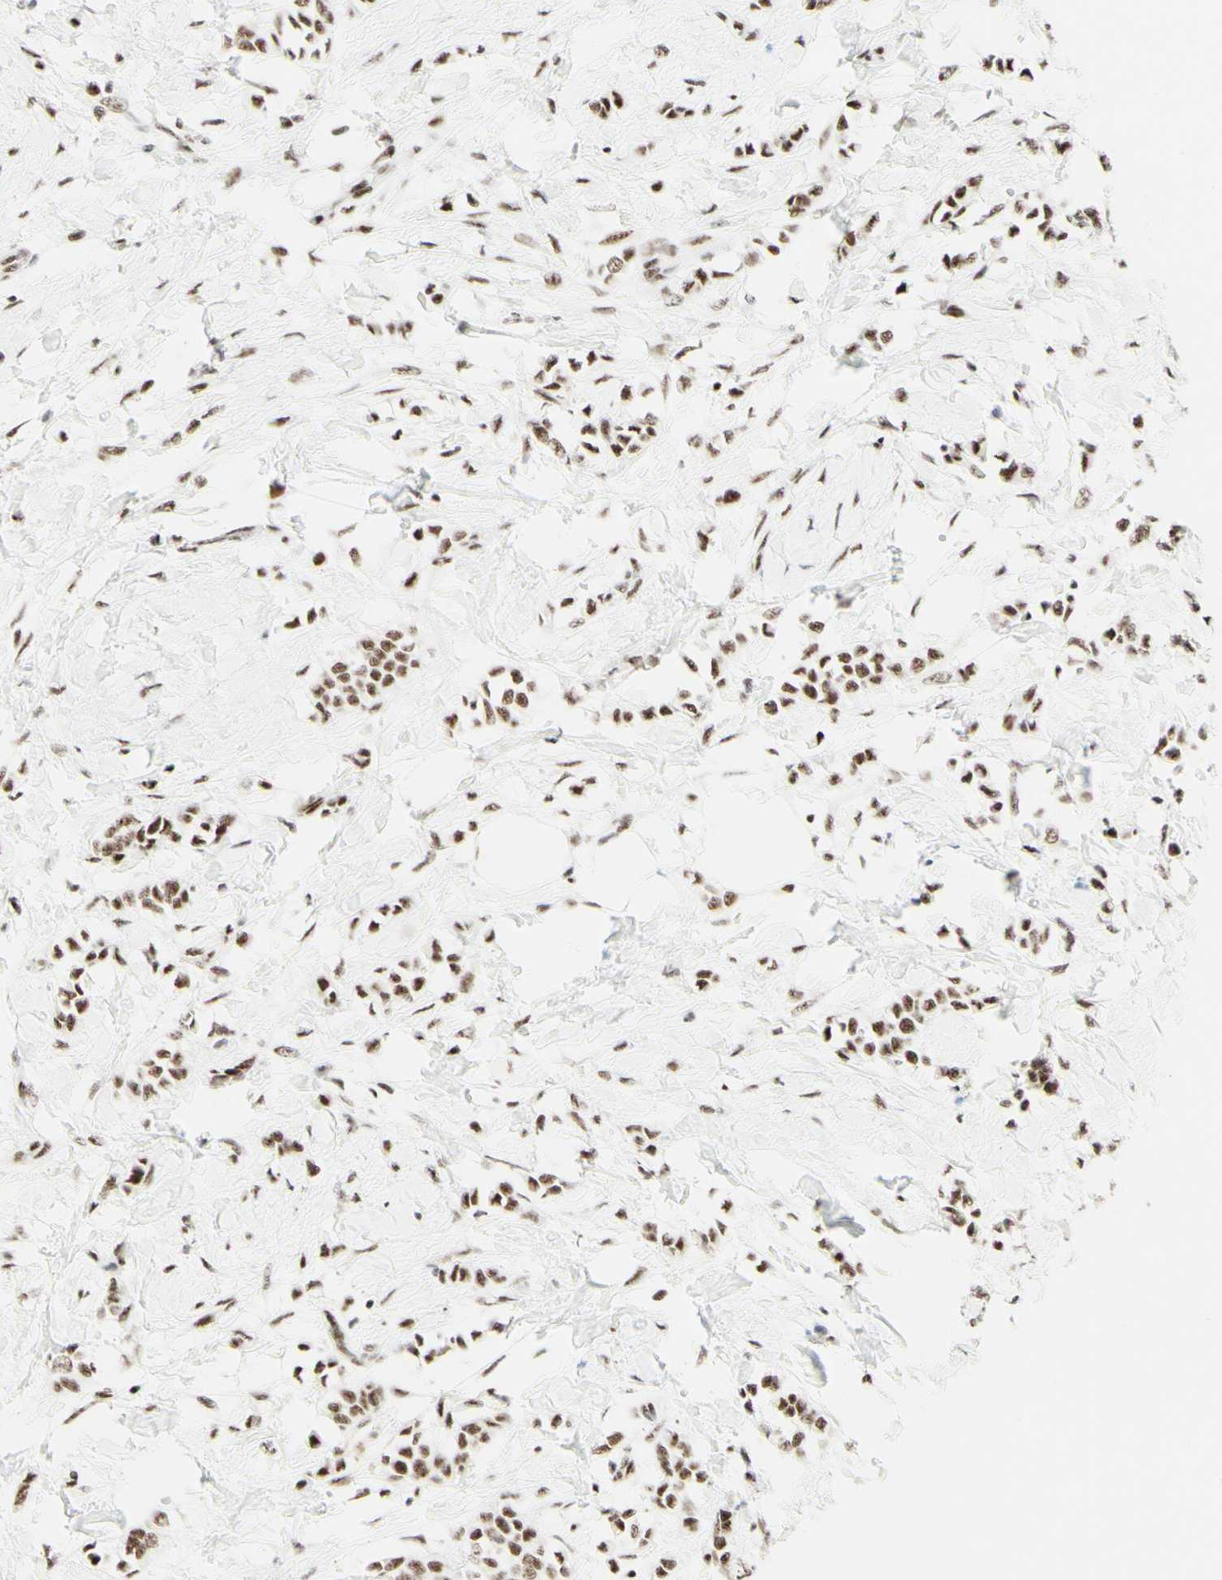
{"staining": {"intensity": "moderate", "quantity": ">75%", "location": "nuclear"}, "tissue": "breast cancer", "cell_type": "Tumor cells", "image_type": "cancer", "snomed": [{"axis": "morphology", "description": "Lobular carcinoma, in situ"}, {"axis": "morphology", "description": "Lobular carcinoma"}, {"axis": "topography", "description": "Breast"}], "caption": "Tumor cells show medium levels of moderate nuclear positivity in about >75% of cells in human breast cancer.", "gene": "WTAP", "patient": {"sex": "female", "age": 41}}